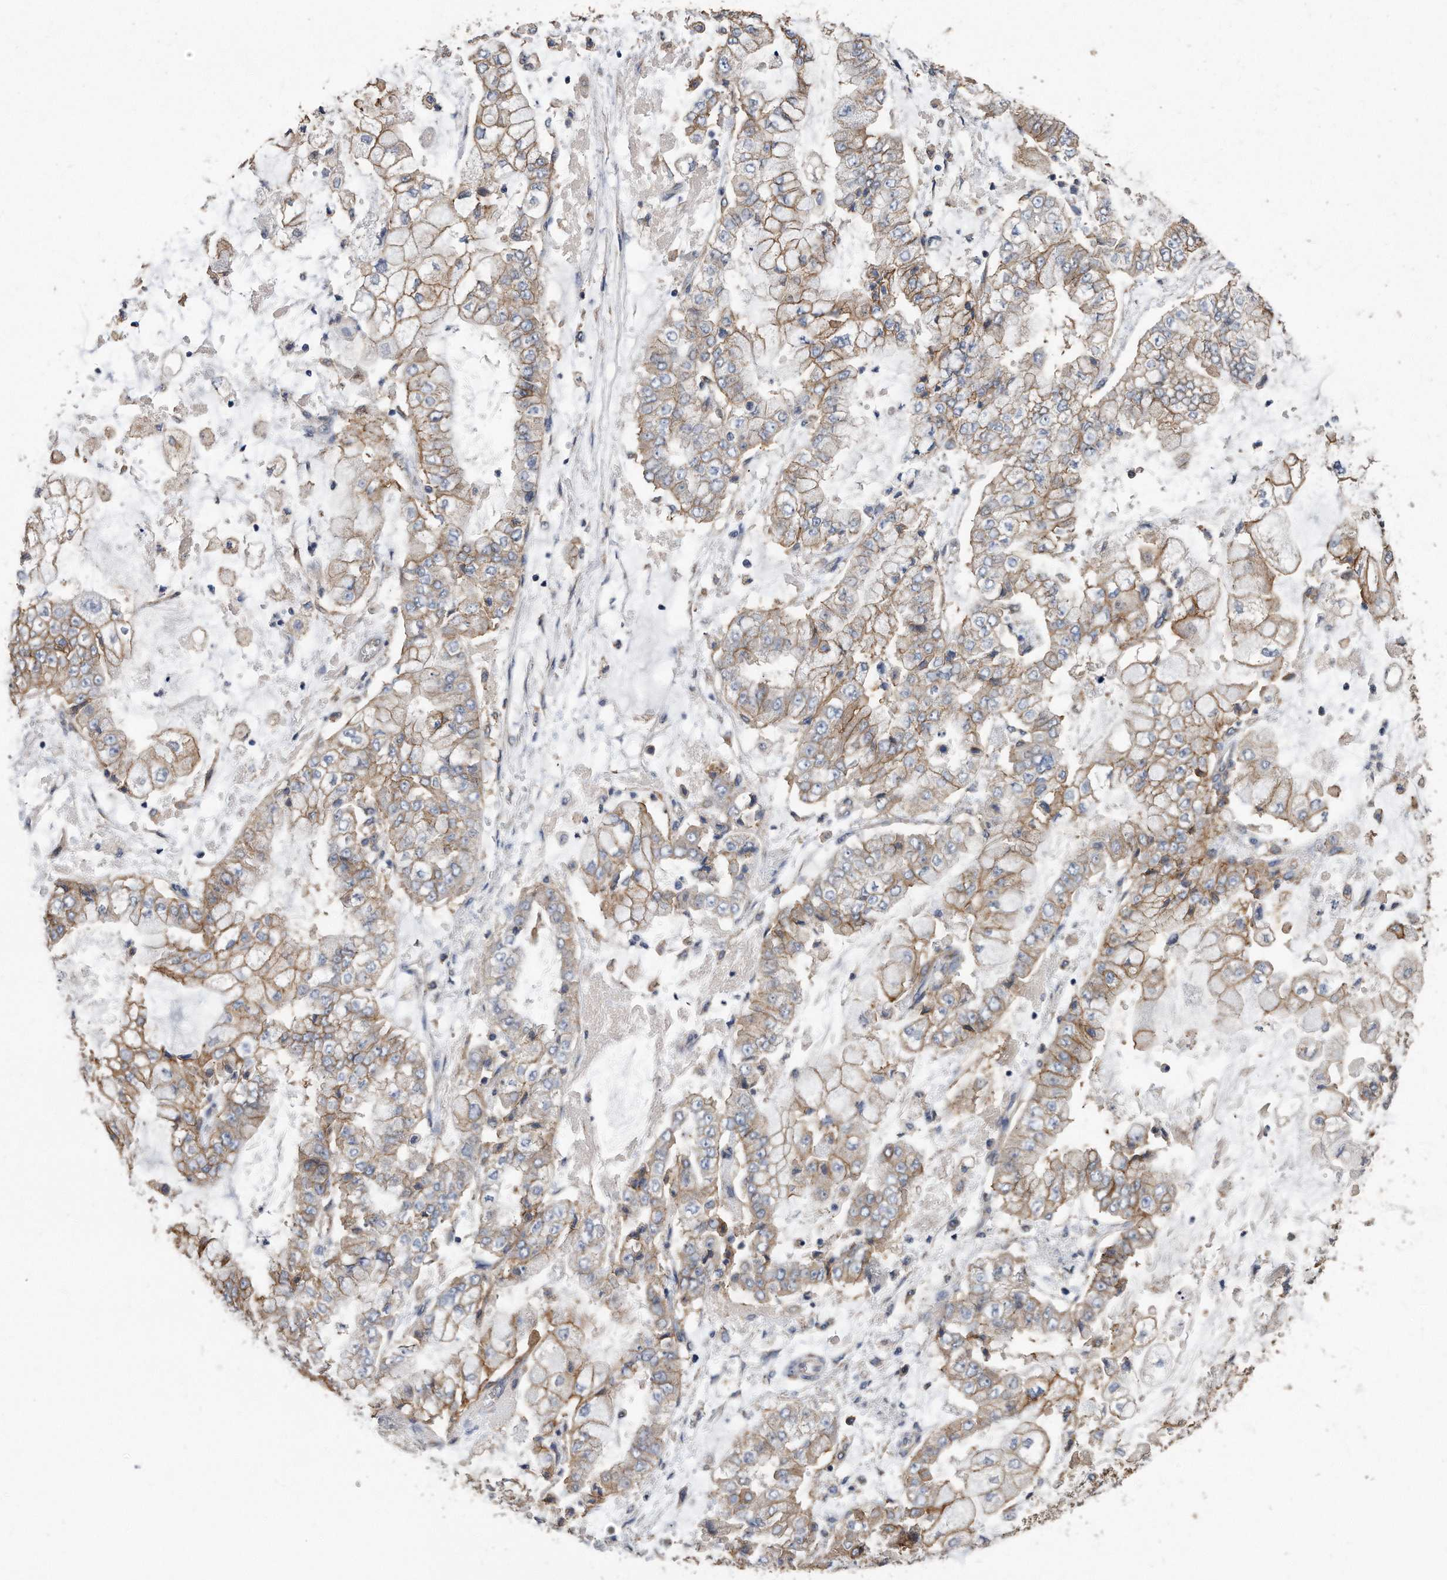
{"staining": {"intensity": "moderate", "quantity": ">75%", "location": "cytoplasmic/membranous"}, "tissue": "stomach cancer", "cell_type": "Tumor cells", "image_type": "cancer", "snomed": [{"axis": "morphology", "description": "Adenocarcinoma, NOS"}, {"axis": "topography", "description": "Stomach"}], "caption": "Immunohistochemistry (IHC) of human stomach adenocarcinoma demonstrates medium levels of moderate cytoplasmic/membranous positivity in approximately >75% of tumor cells. (brown staining indicates protein expression, while blue staining denotes nuclei).", "gene": "CDCP1", "patient": {"sex": "male", "age": 76}}